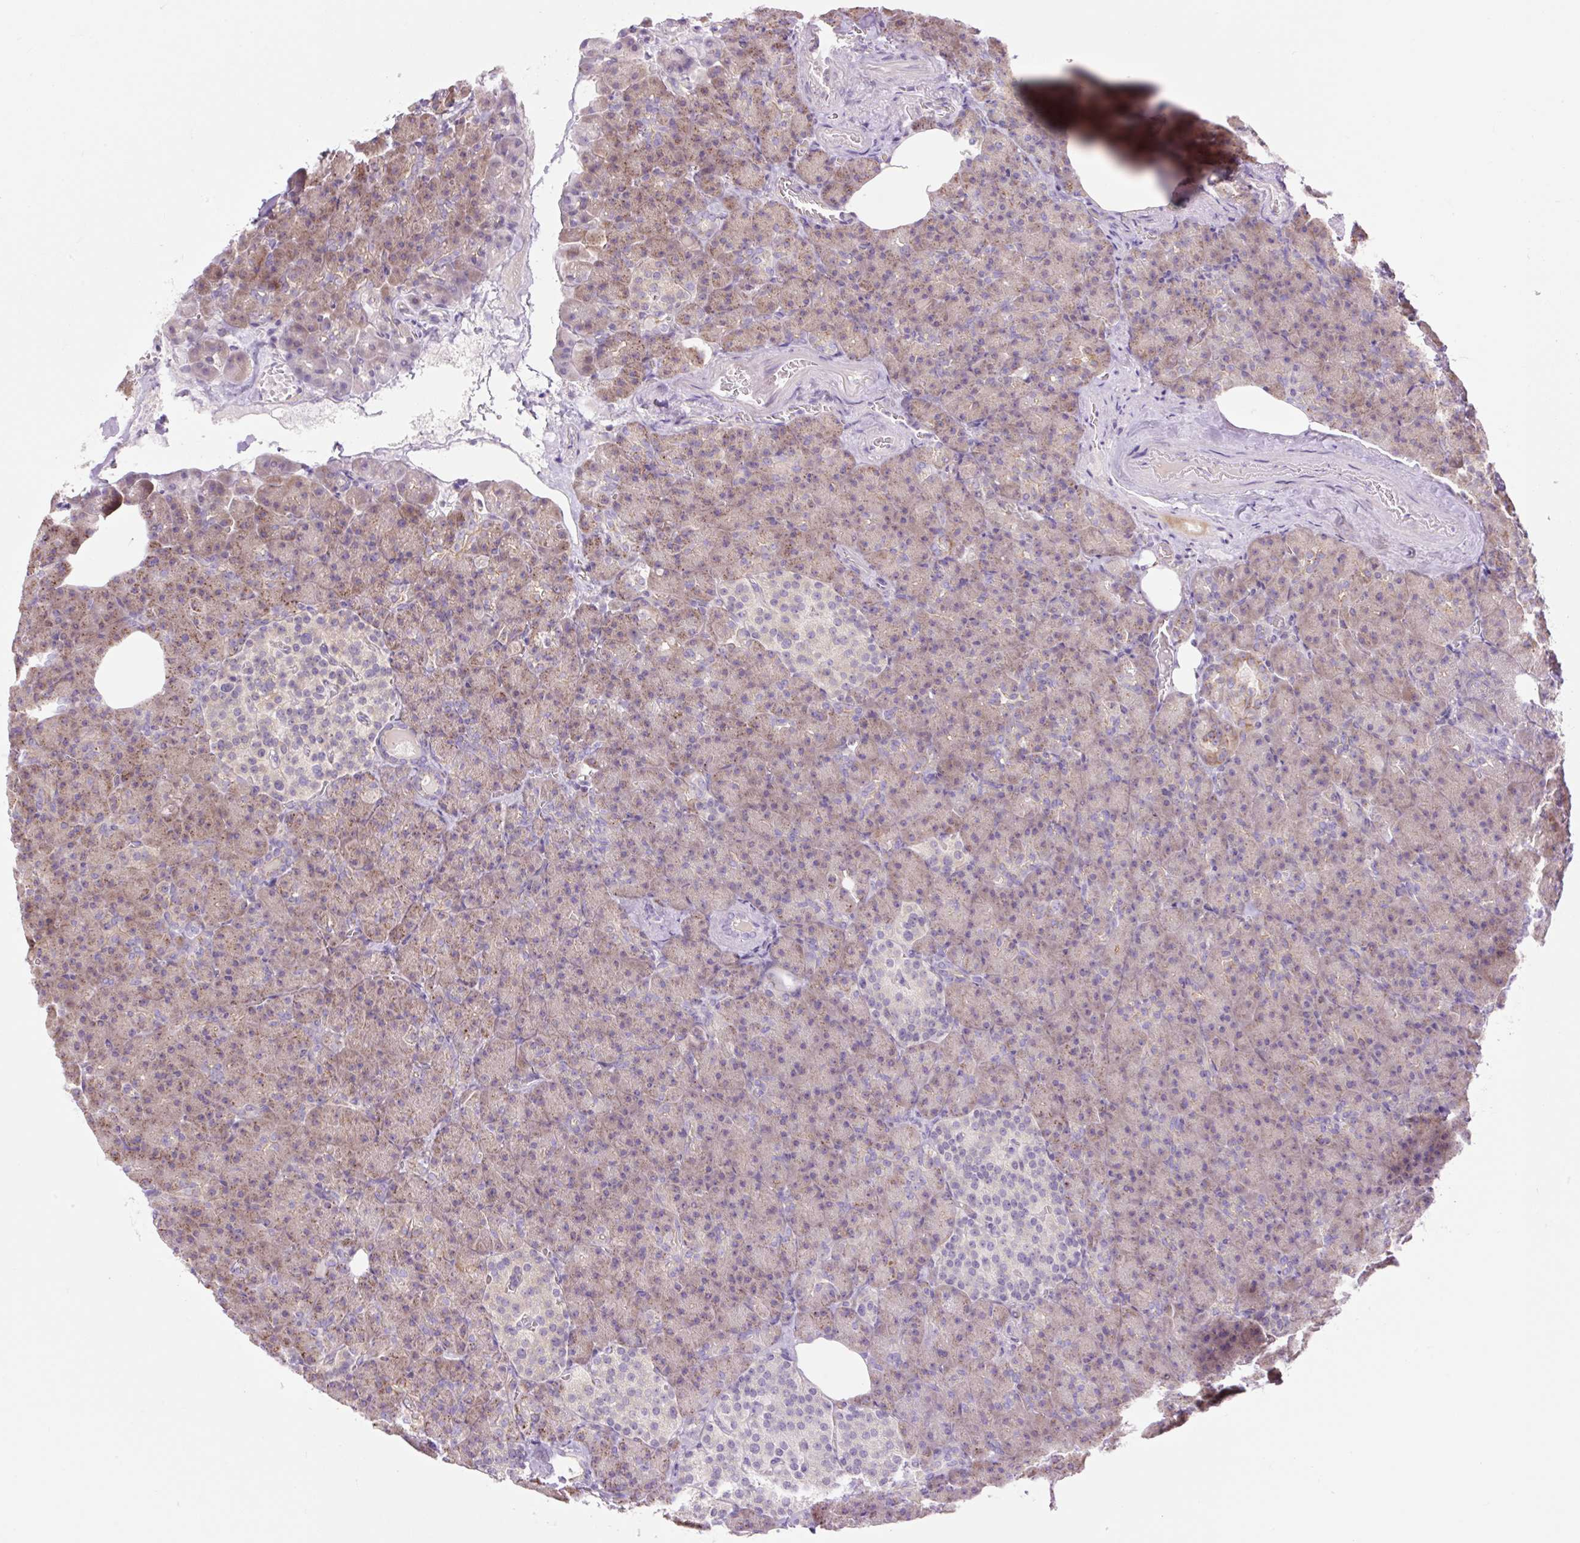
{"staining": {"intensity": "weak", "quantity": ">75%", "location": "cytoplasmic/membranous"}, "tissue": "pancreas", "cell_type": "Exocrine glandular cells", "image_type": "normal", "snomed": [{"axis": "morphology", "description": "Normal tissue, NOS"}, {"axis": "topography", "description": "Pancreas"}], "caption": "Protein analysis of normal pancreas shows weak cytoplasmic/membranous expression in about >75% of exocrine glandular cells. Nuclei are stained in blue.", "gene": "GRID2", "patient": {"sex": "female", "age": 74}}